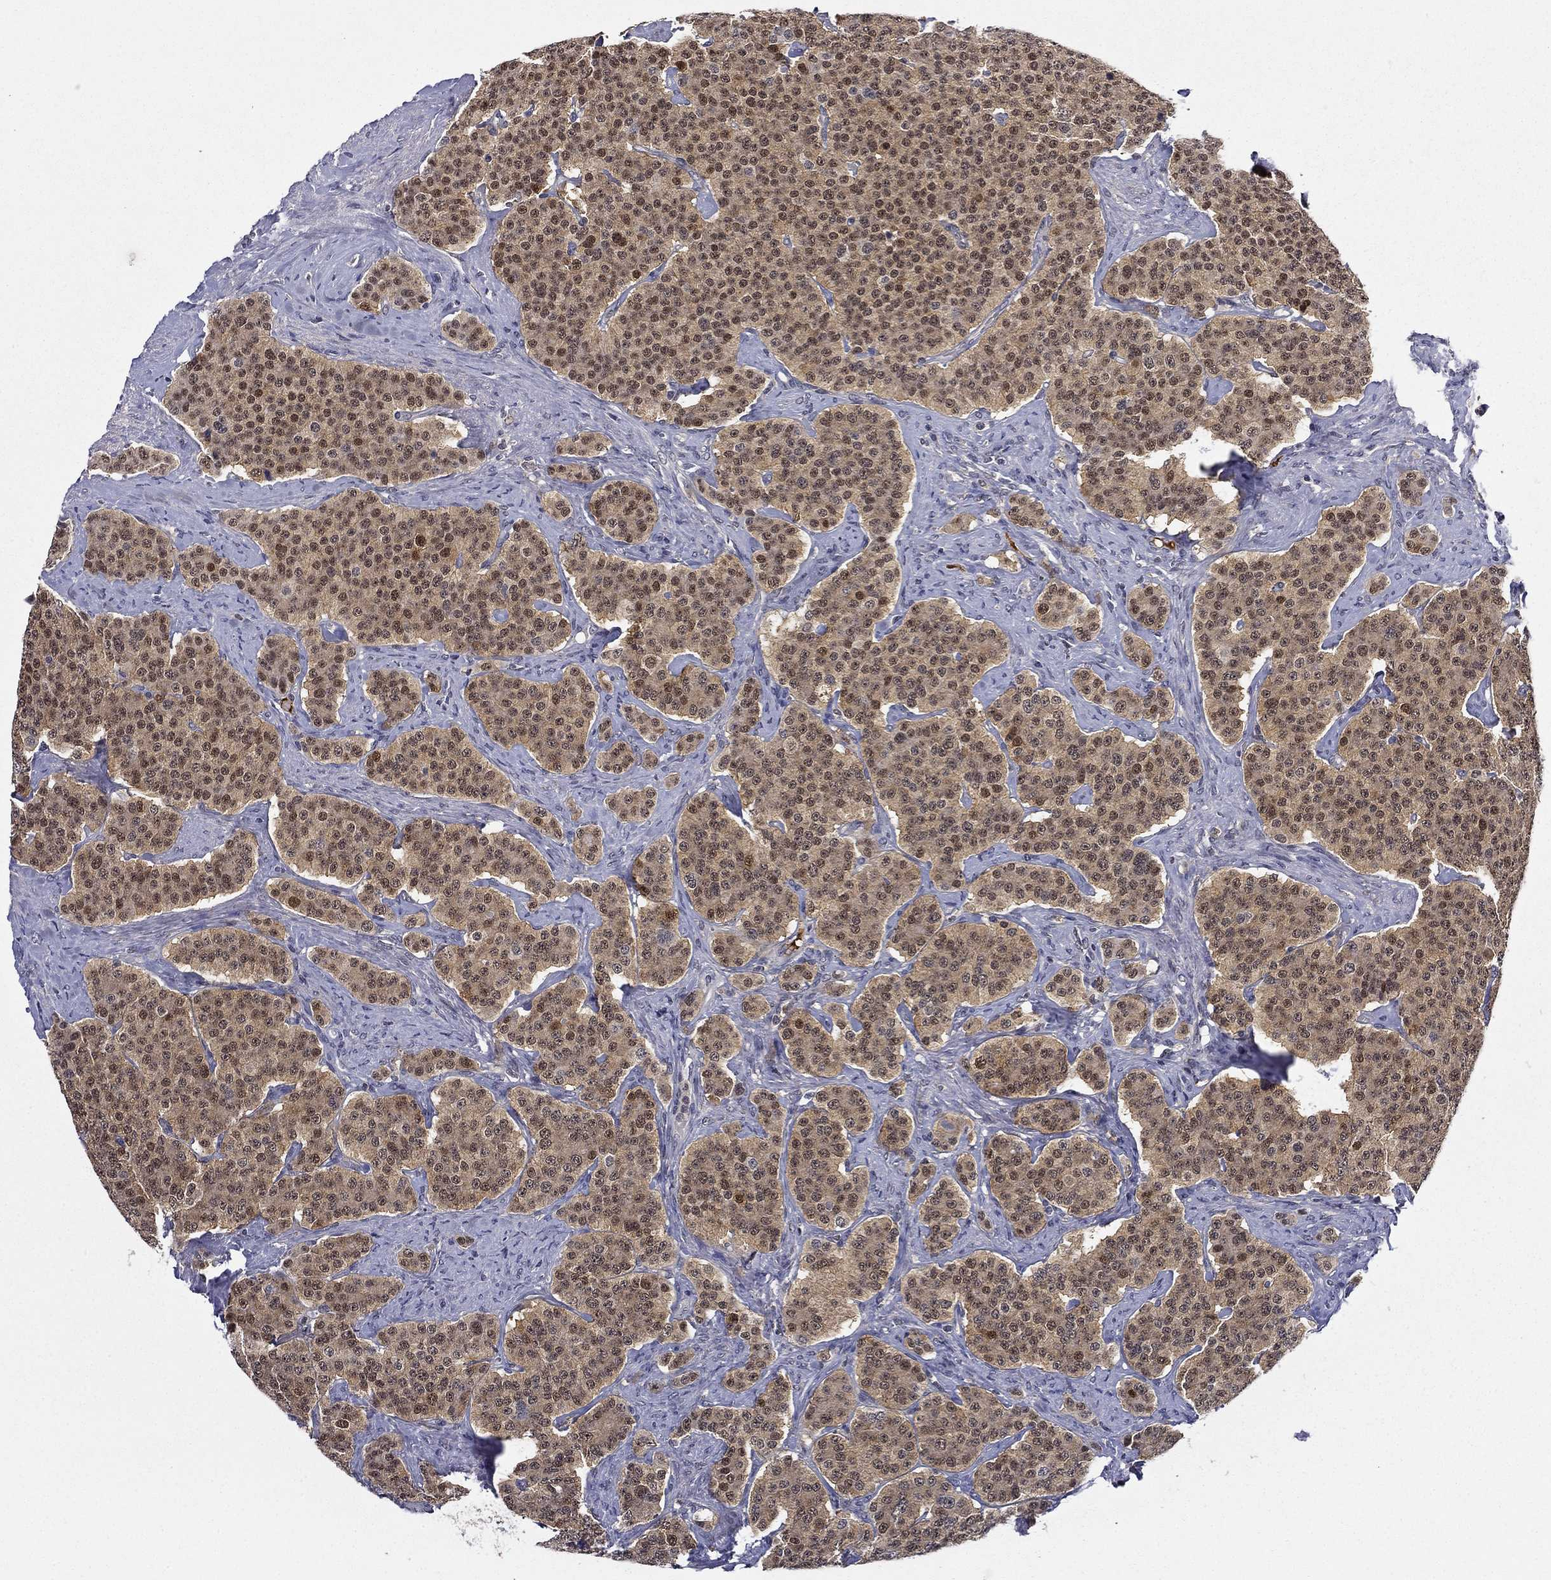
{"staining": {"intensity": "weak", "quantity": ">75%", "location": "cytoplasmic/membranous,nuclear"}, "tissue": "carcinoid", "cell_type": "Tumor cells", "image_type": "cancer", "snomed": [{"axis": "morphology", "description": "Carcinoid, malignant, NOS"}, {"axis": "topography", "description": "Small intestine"}], "caption": "Carcinoid (malignant) stained with a protein marker demonstrates weak staining in tumor cells.", "gene": "DDTL", "patient": {"sex": "female", "age": 58}}